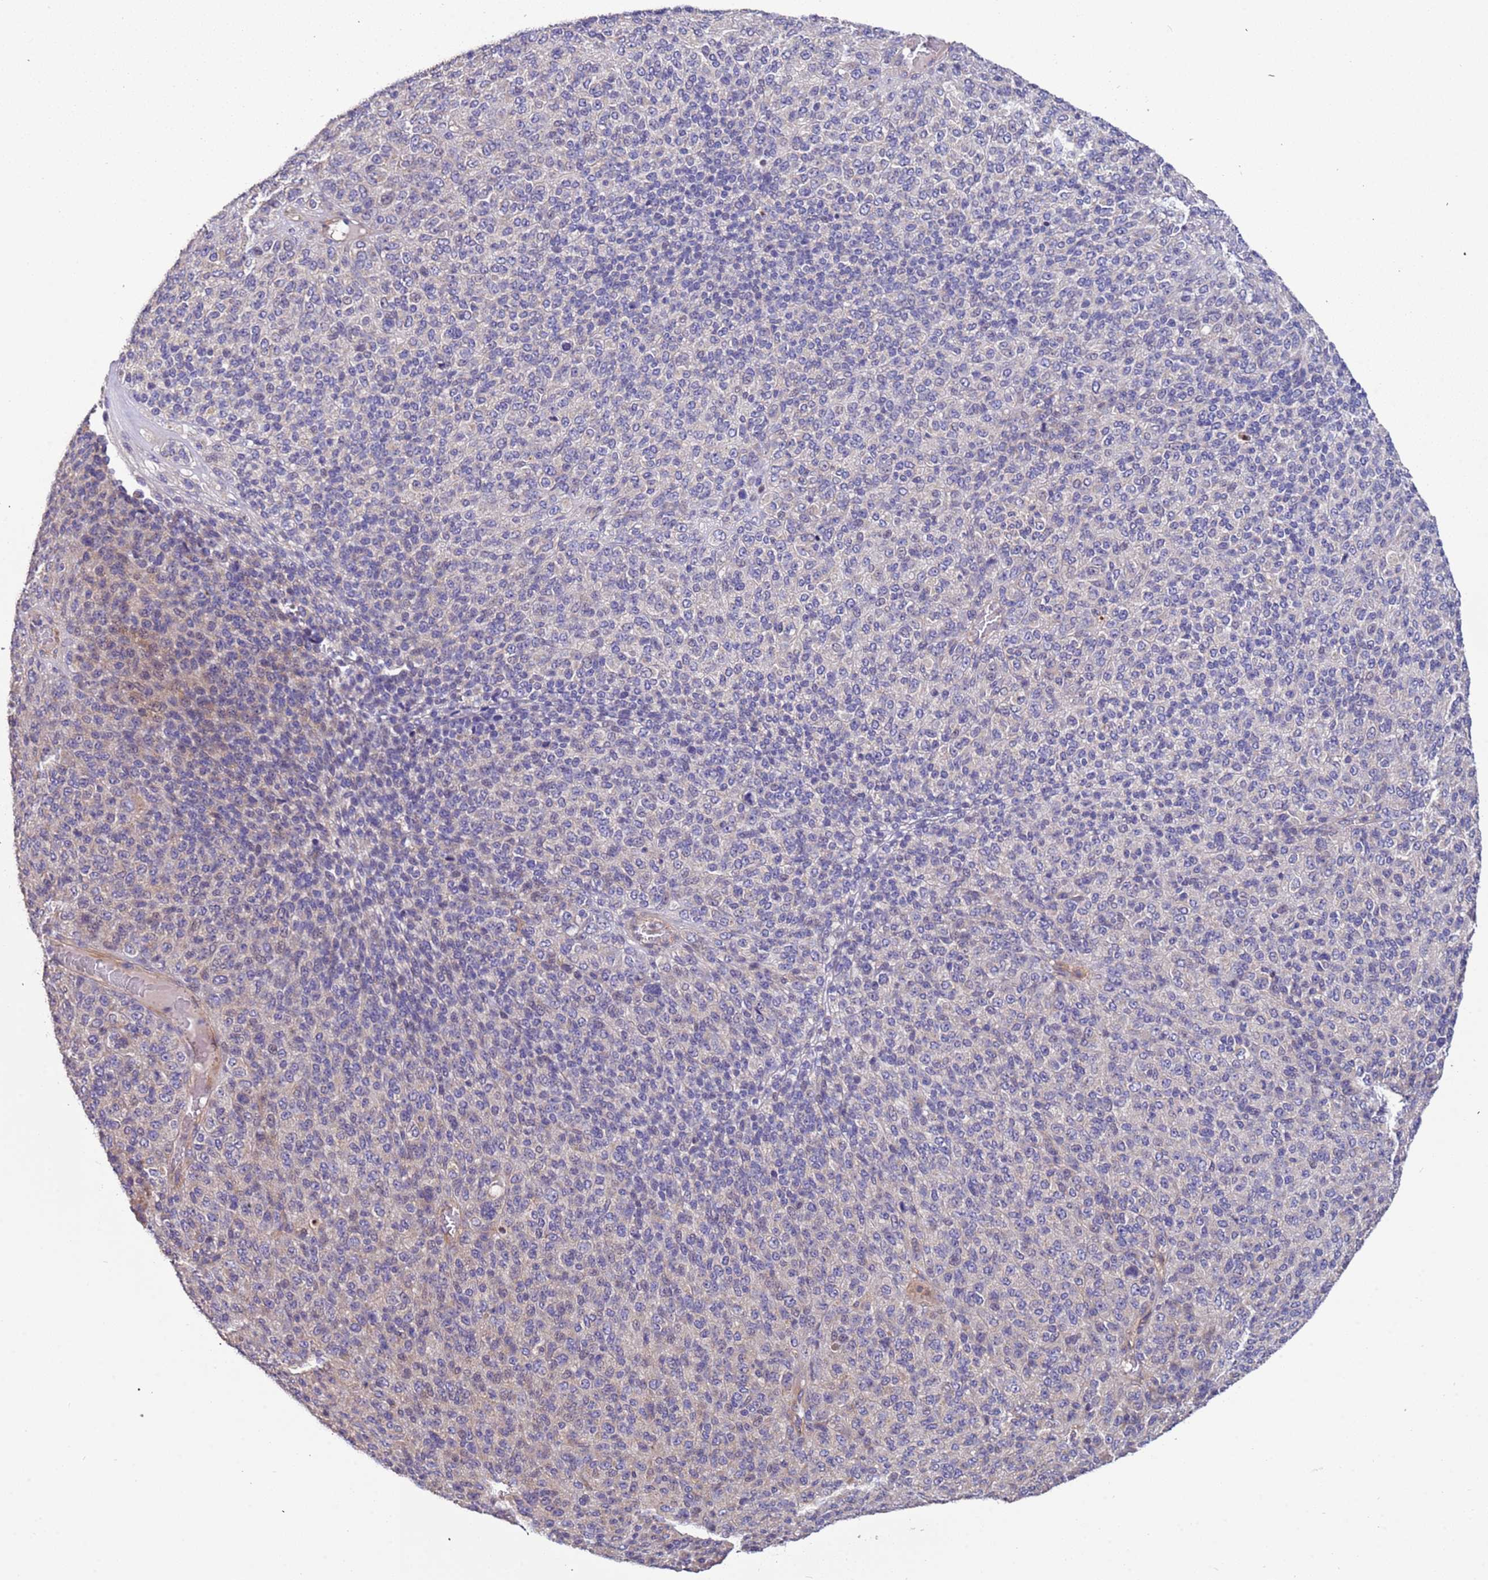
{"staining": {"intensity": "weak", "quantity": "<25%", "location": "cytoplasmic/membranous"}, "tissue": "melanoma", "cell_type": "Tumor cells", "image_type": "cancer", "snomed": [{"axis": "morphology", "description": "Malignant melanoma, Metastatic site"}, {"axis": "topography", "description": "Brain"}], "caption": "The IHC histopathology image has no significant staining in tumor cells of melanoma tissue. Nuclei are stained in blue.", "gene": "LAMB4", "patient": {"sex": "female", "age": 56}}